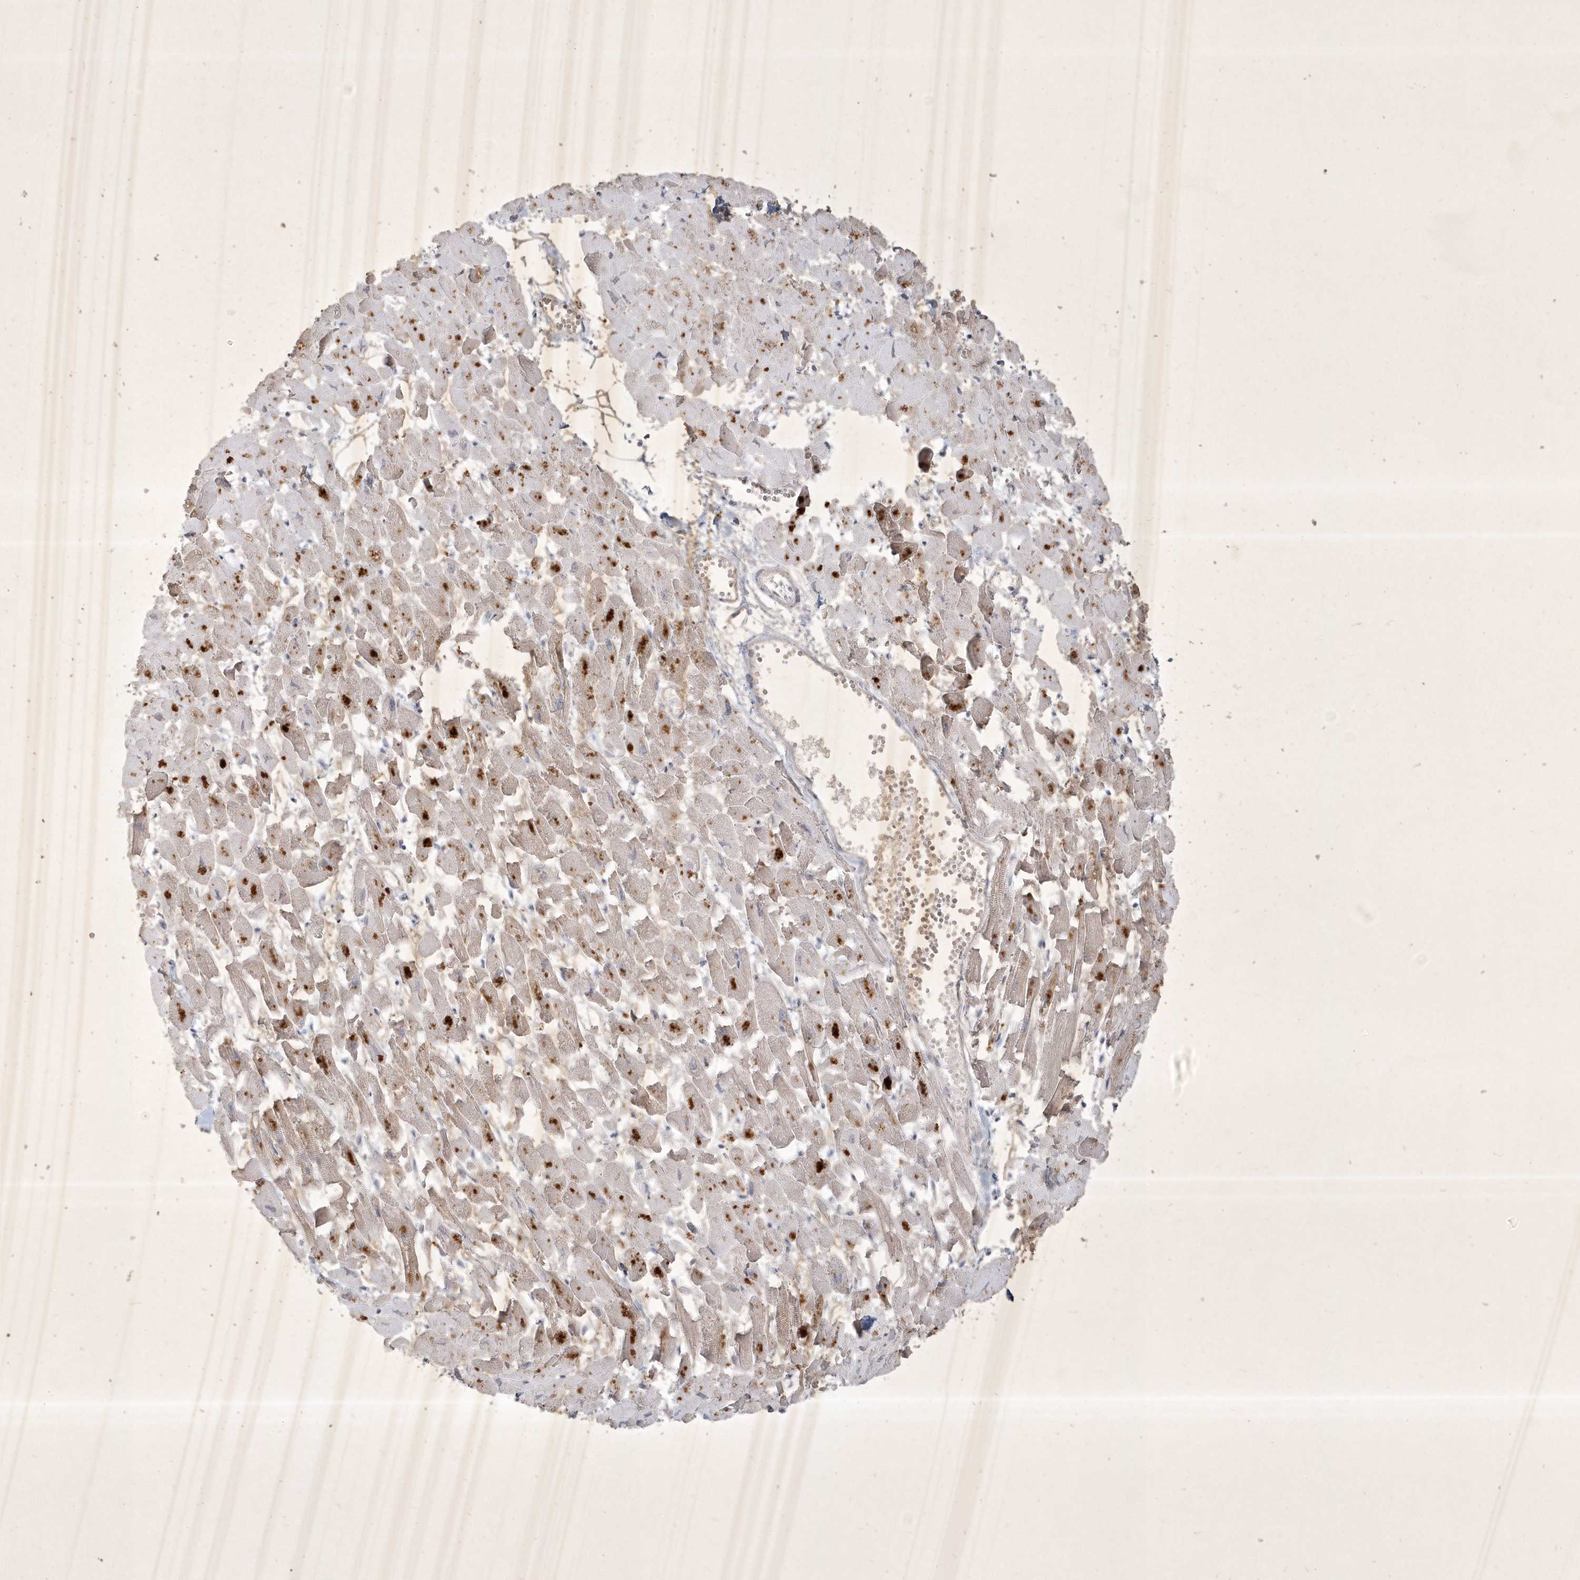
{"staining": {"intensity": "weak", "quantity": "<25%", "location": "cytoplasmic/membranous"}, "tissue": "heart muscle", "cell_type": "Cardiomyocytes", "image_type": "normal", "snomed": [{"axis": "morphology", "description": "Normal tissue, NOS"}, {"axis": "topography", "description": "Heart"}], "caption": "This image is of normal heart muscle stained with IHC to label a protein in brown with the nuclei are counter-stained blue. There is no positivity in cardiomyocytes.", "gene": "BOD1L2", "patient": {"sex": "female", "age": 64}}